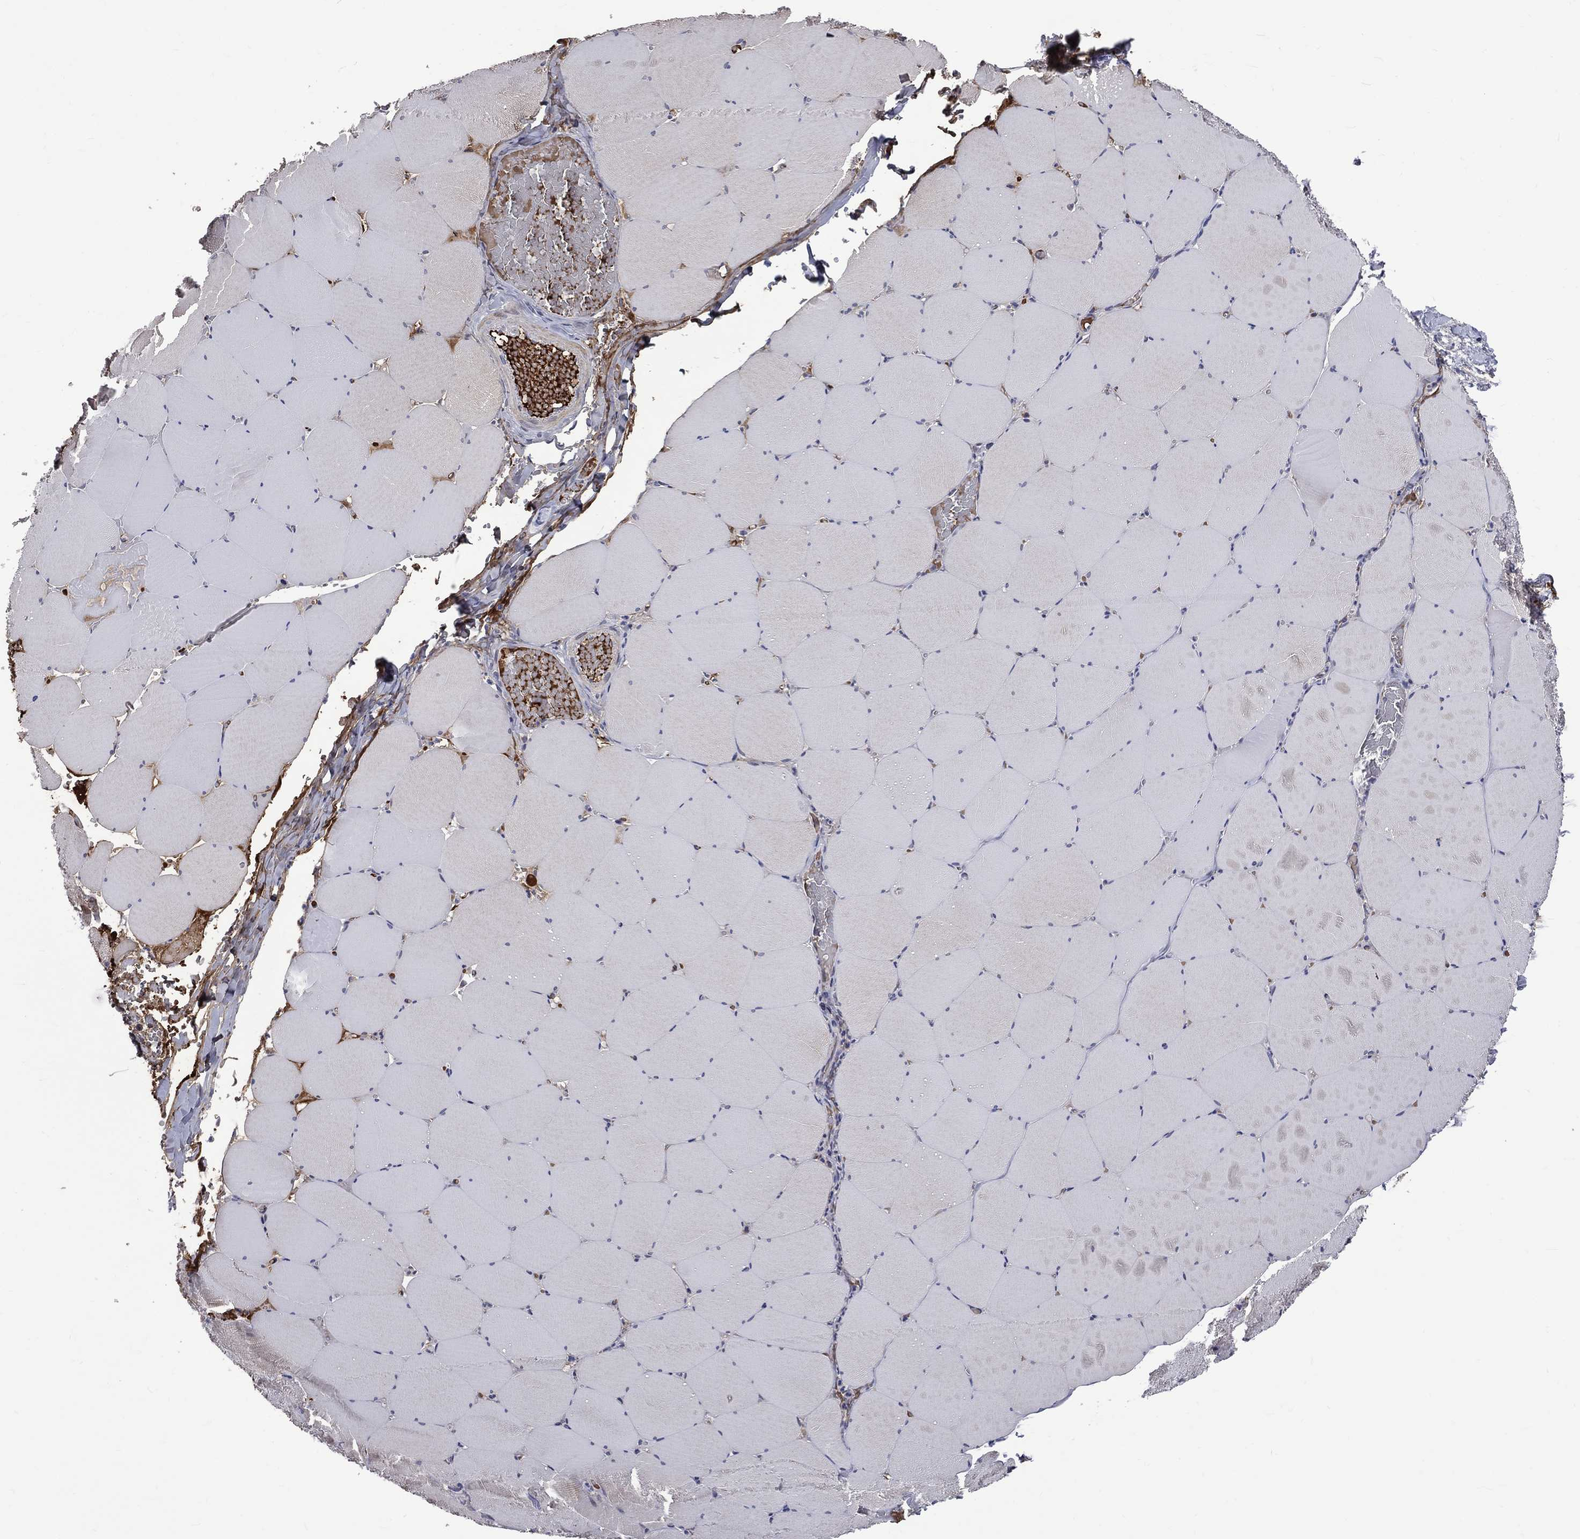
{"staining": {"intensity": "negative", "quantity": "none", "location": "none"}, "tissue": "skeletal muscle", "cell_type": "Myocytes", "image_type": "normal", "snomed": [{"axis": "morphology", "description": "Normal tissue, NOS"}, {"axis": "morphology", "description": "Malignant melanoma, Metastatic site"}, {"axis": "topography", "description": "Skeletal muscle"}], "caption": "DAB immunohistochemical staining of benign skeletal muscle shows no significant positivity in myocytes. (DAB (3,3'-diaminobenzidine) immunohistochemistry with hematoxylin counter stain).", "gene": "FGG", "patient": {"sex": "male", "age": 50}}